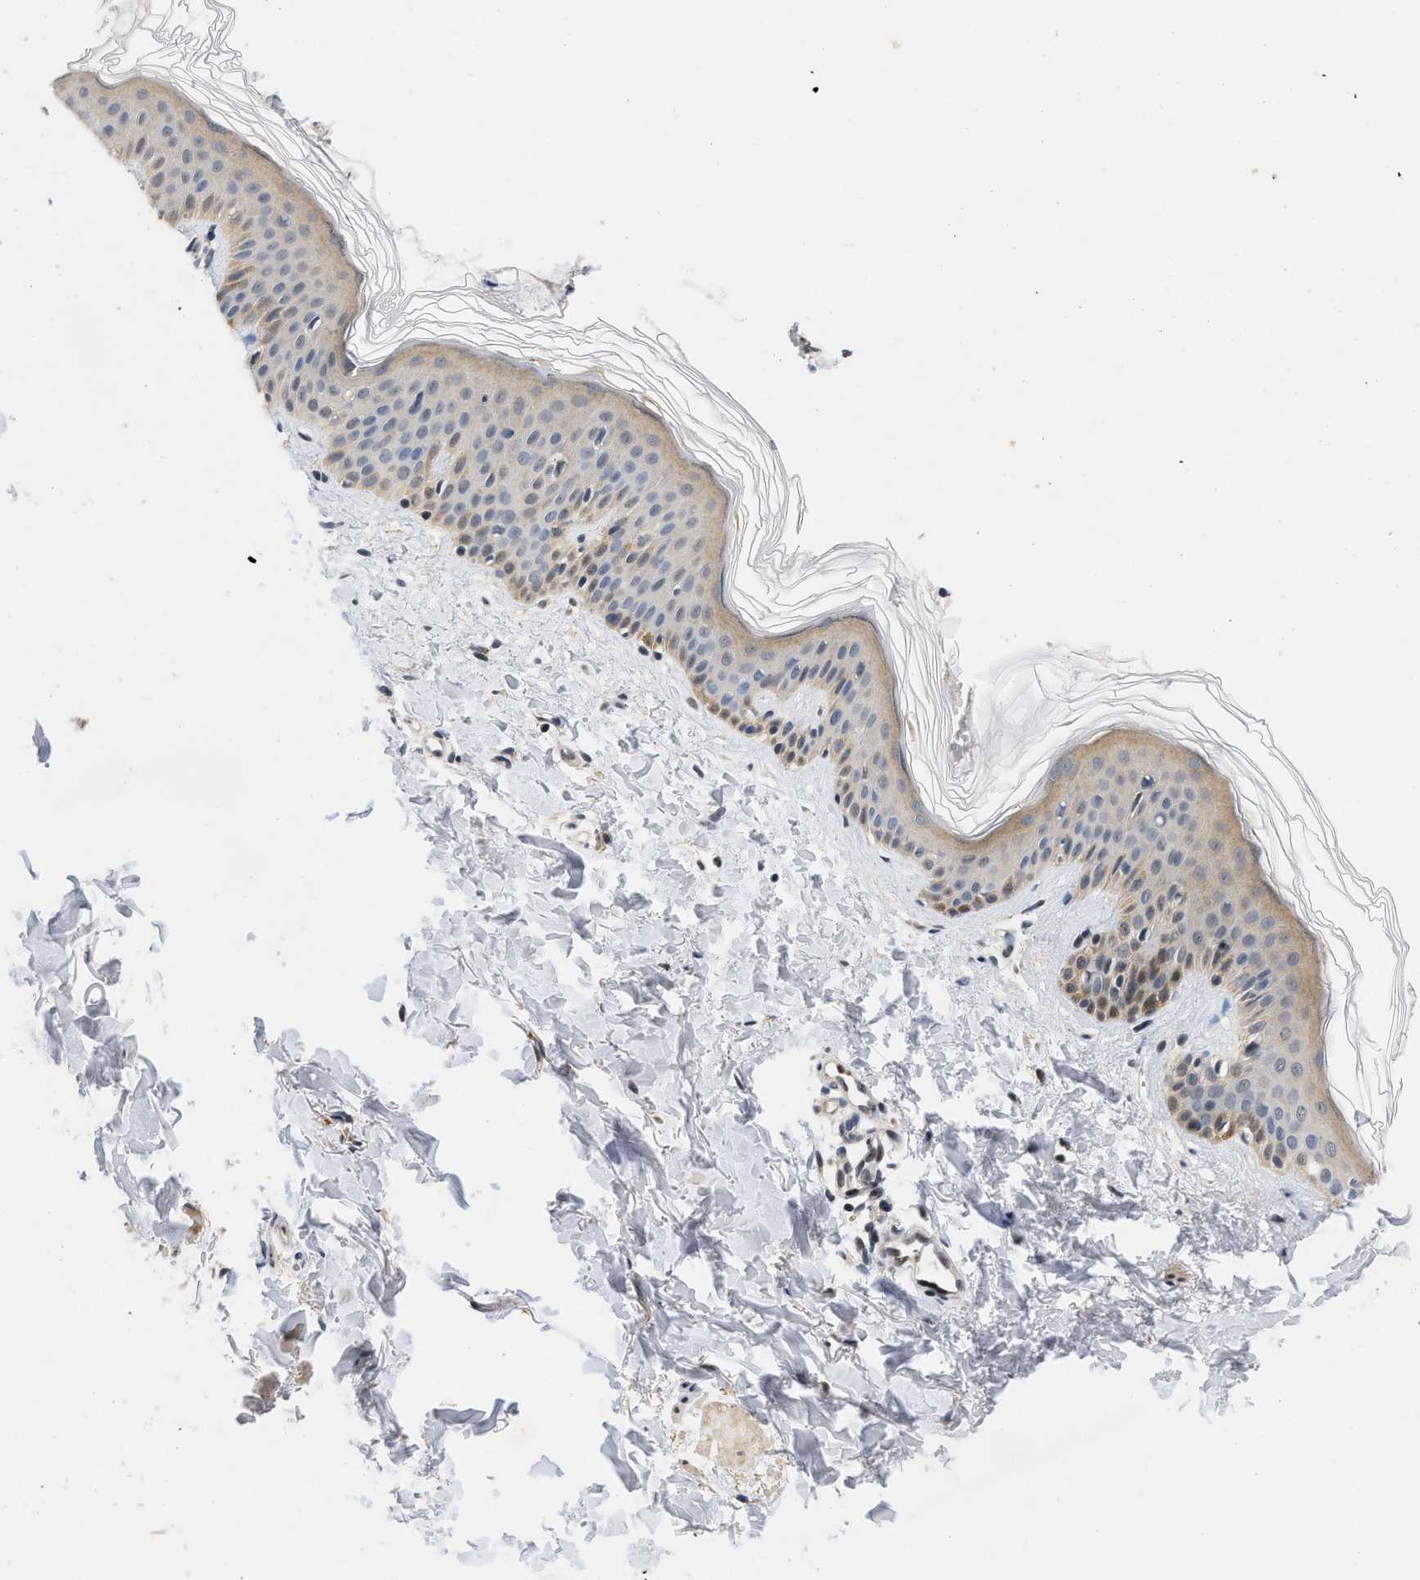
{"staining": {"intensity": "negative", "quantity": "none", "location": "none"}, "tissue": "skin", "cell_type": "Fibroblasts", "image_type": "normal", "snomed": [{"axis": "morphology", "description": "Normal tissue, NOS"}, {"axis": "topography", "description": "Skin"}], "caption": "This is an immunohistochemistry (IHC) micrograph of benign skin. There is no staining in fibroblasts.", "gene": "VIP", "patient": {"sex": "male", "age": 40}}